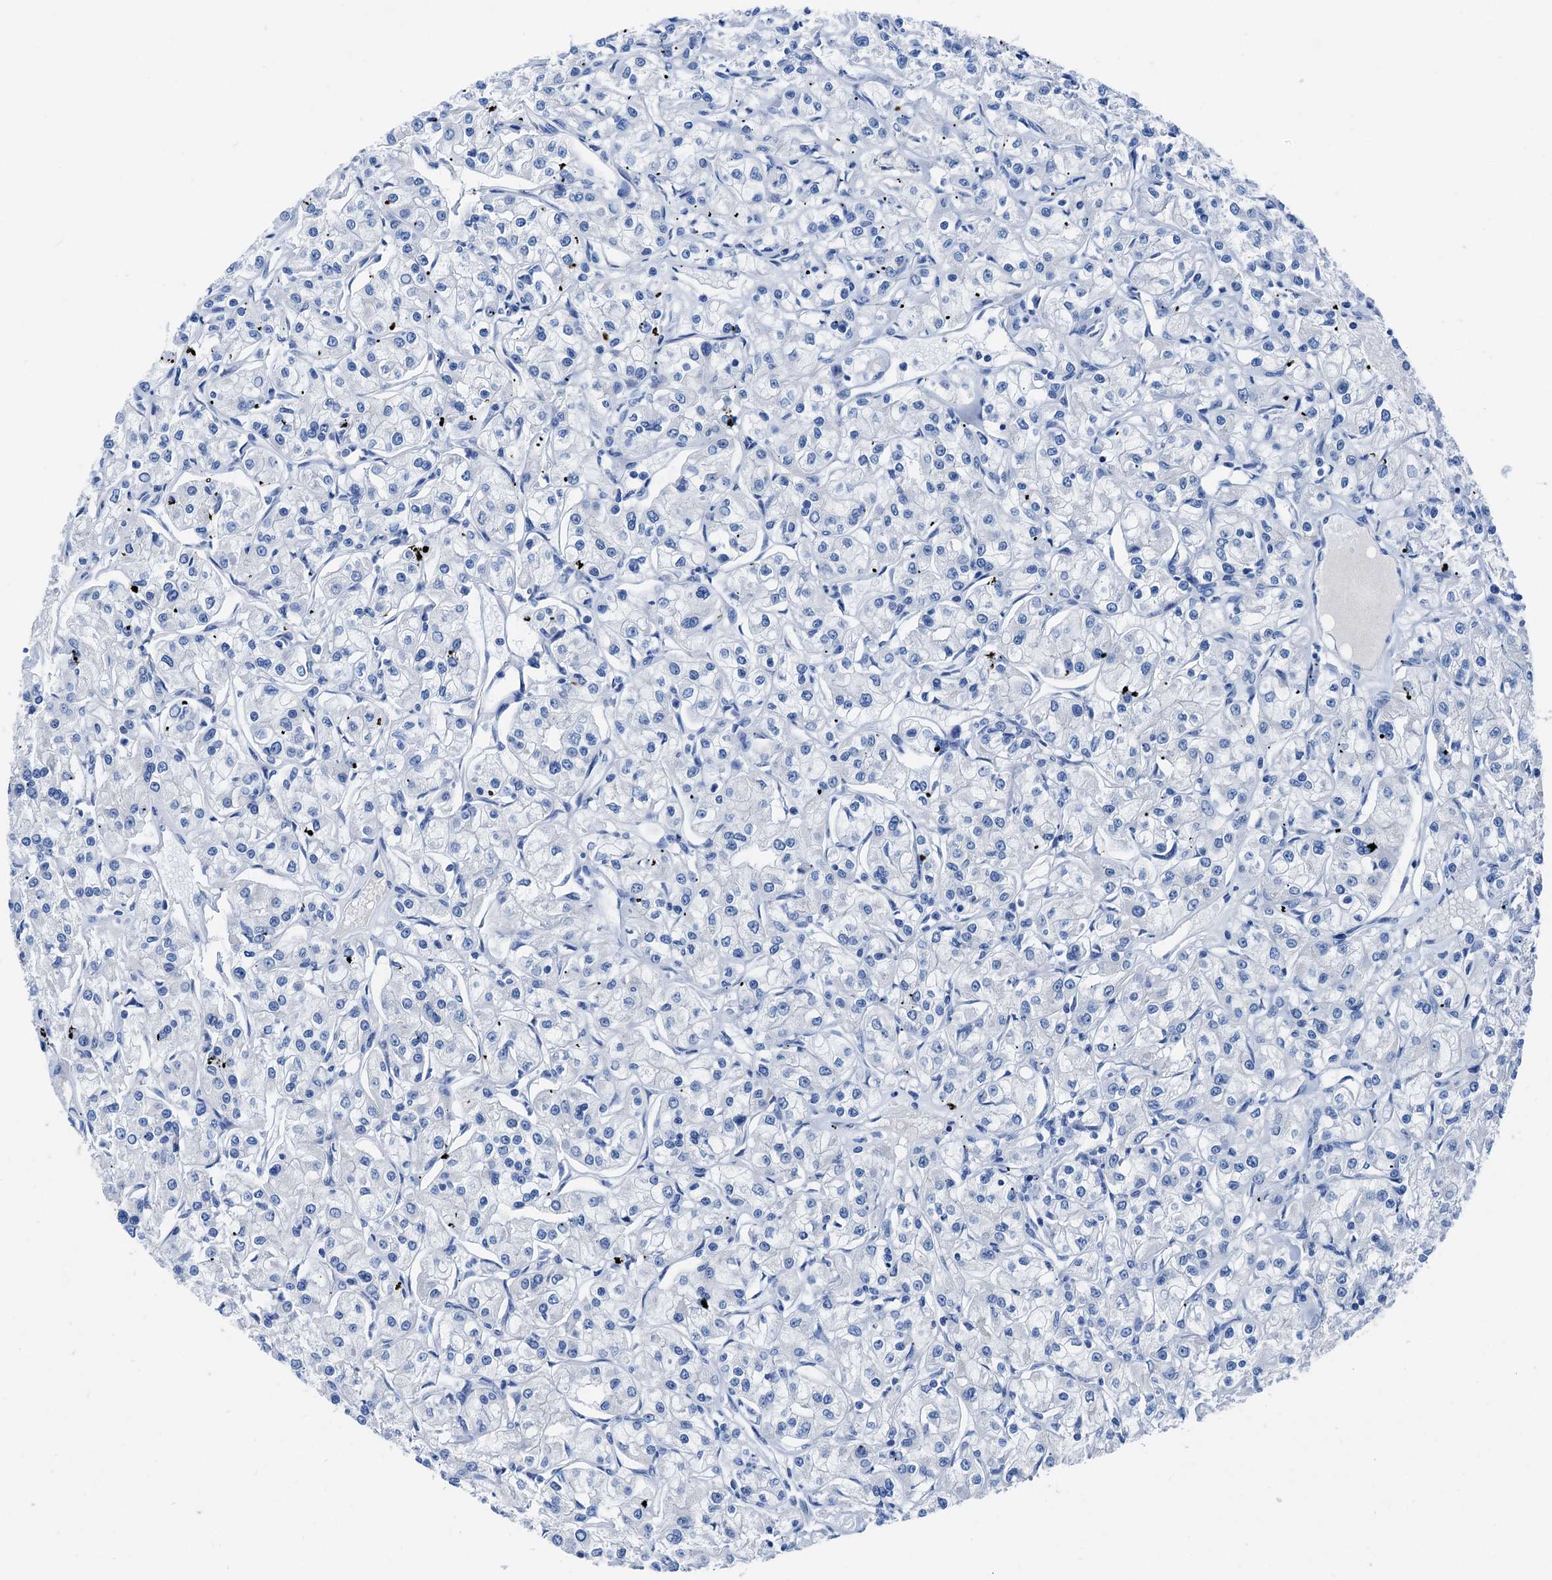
{"staining": {"intensity": "negative", "quantity": "none", "location": "none"}, "tissue": "renal cancer", "cell_type": "Tumor cells", "image_type": "cancer", "snomed": [{"axis": "morphology", "description": "Adenocarcinoma, NOS"}, {"axis": "topography", "description": "Kidney"}], "caption": "The immunohistochemistry (IHC) image has no significant expression in tumor cells of adenocarcinoma (renal) tissue. The staining is performed using DAB brown chromogen with nuclei counter-stained in using hematoxylin.", "gene": "C1QTNF4", "patient": {"sex": "female", "age": 59}}